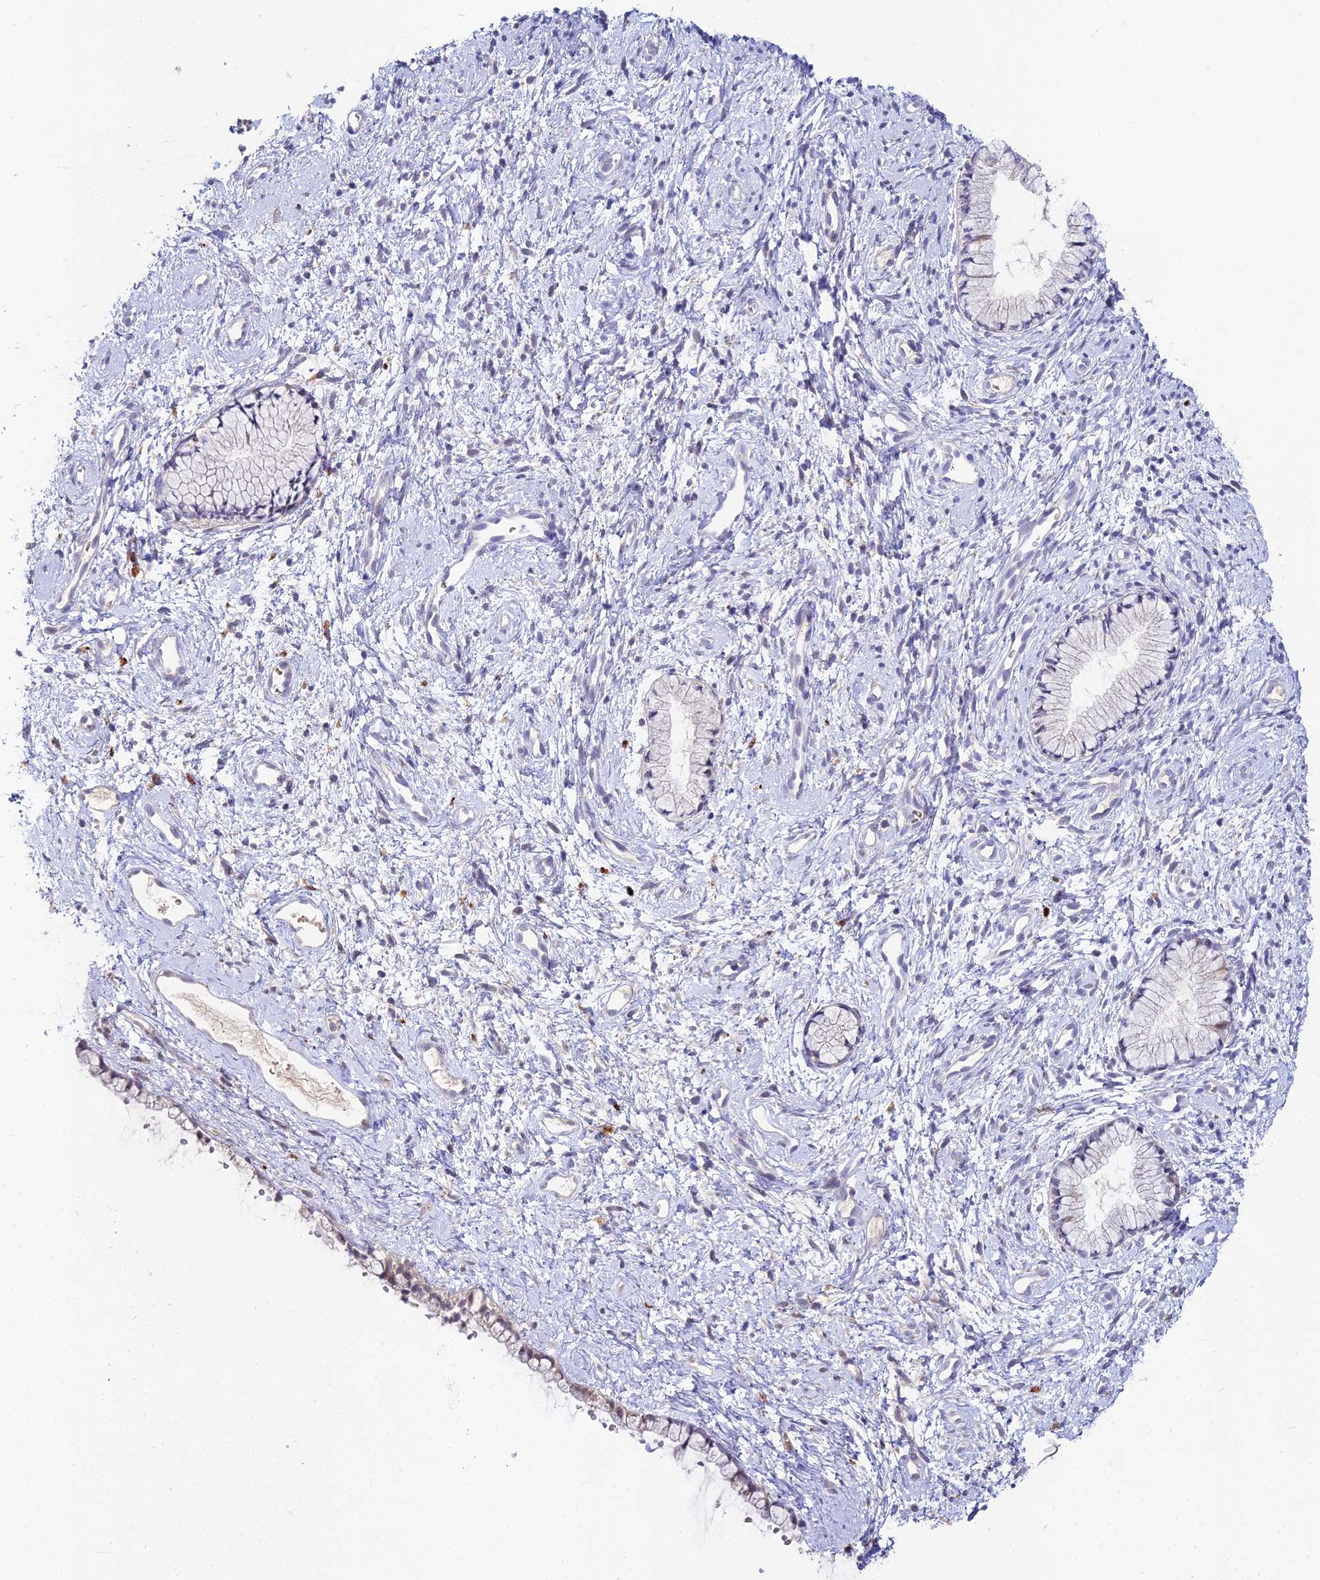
{"staining": {"intensity": "weak", "quantity": "<25%", "location": "cytoplasmic/membranous"}, "tissue": "cervix", "cell_type": "Glandular cells", "image_type": "normal", "snomed": [{"axis": "morphology", "description": "Normal tissue, NOS"}, {"axis": "topography", "description": "Cervix"}], "caption": "Protein analysis of normal cervix exhibits no significant positivity in glandular cells. (DAB (3,3'-diaminobenzidine) IHC visualized using brightfield microscopy, high magnification).", "gene": "WDR43", "patient": {"sex": "female", "age": 57}}